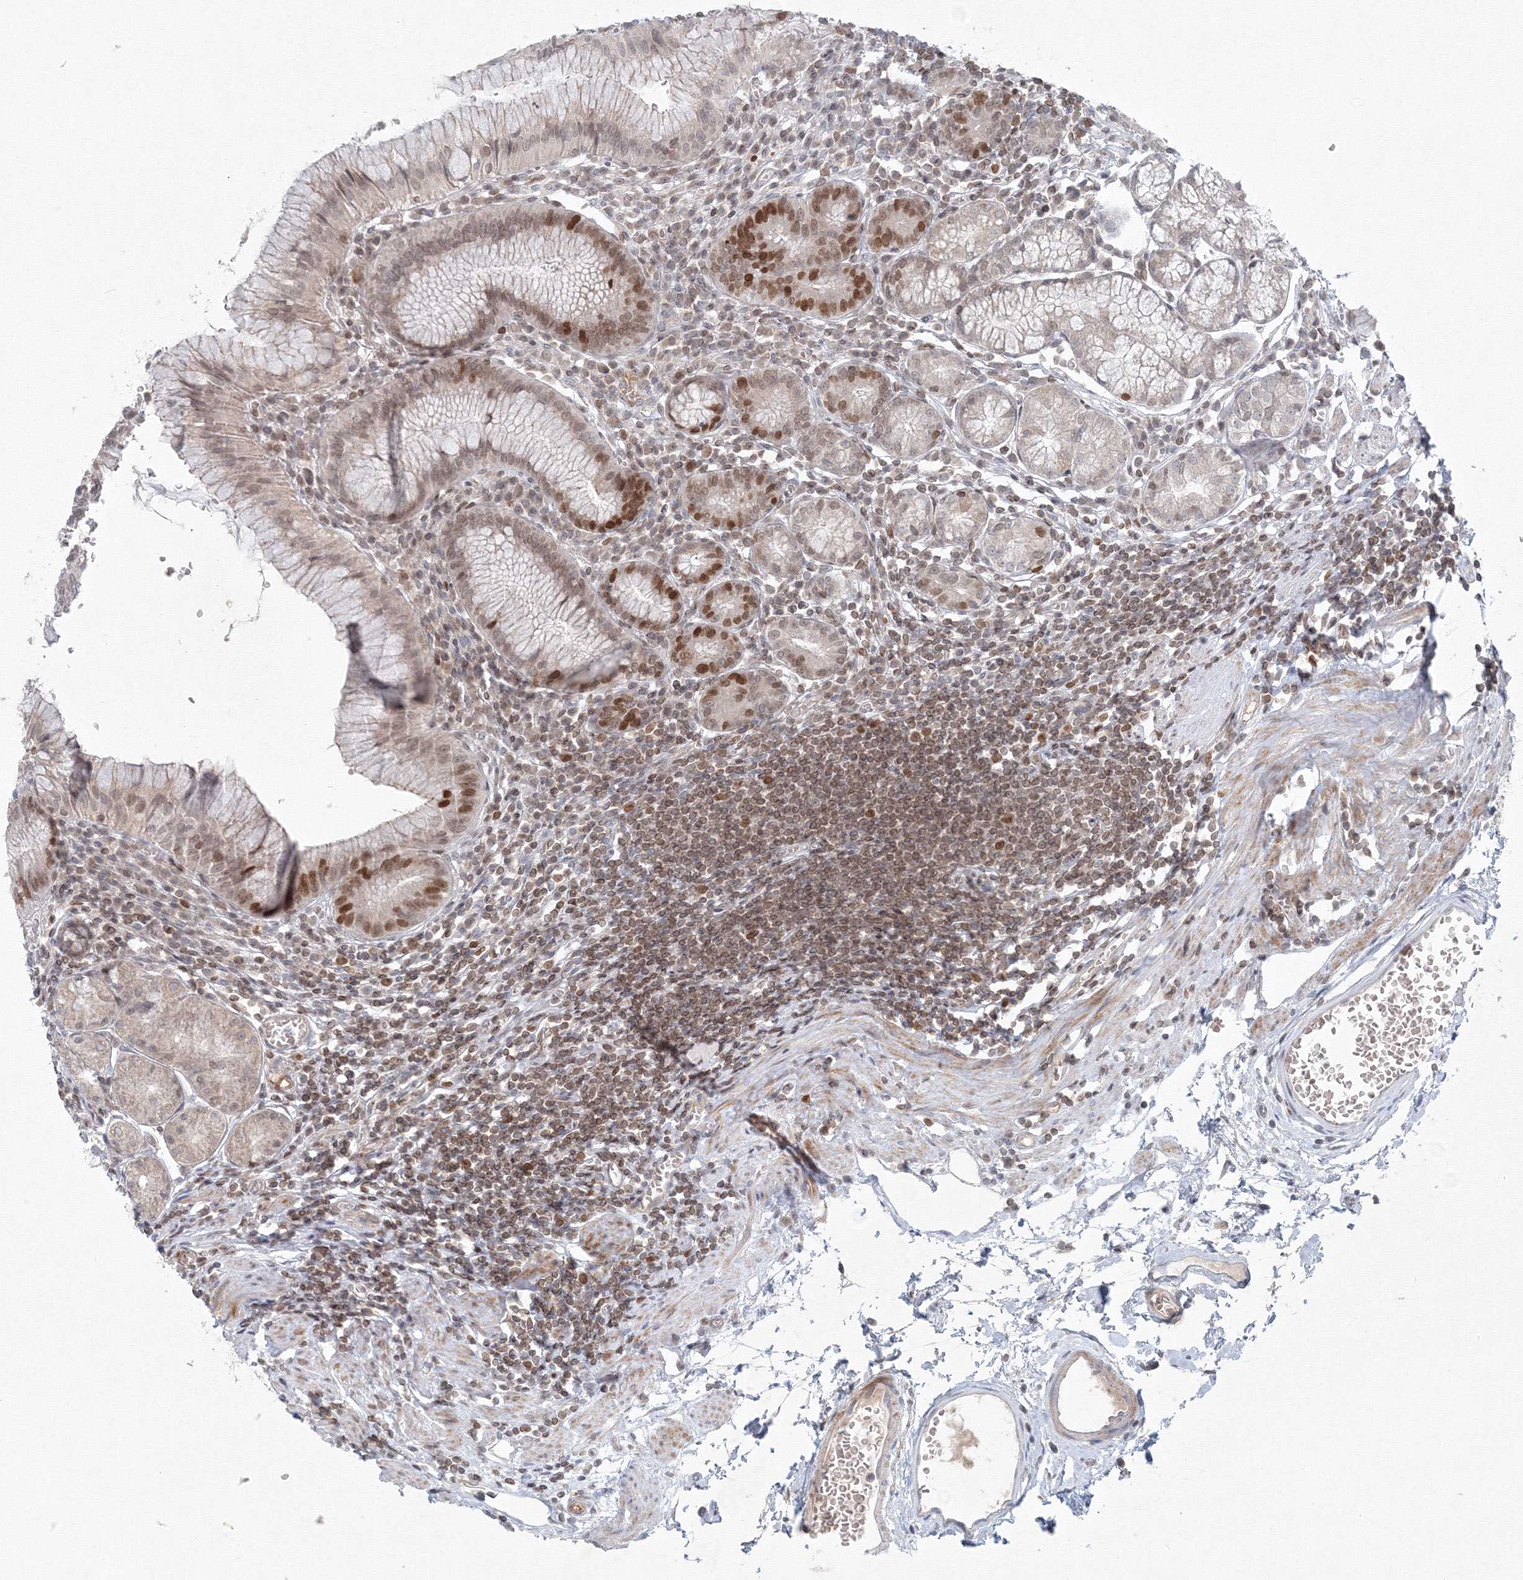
{"staining": {"intensity": "moderate", "quantity": "<25%", "location": "nuclear"}, "tissue": "stomach", "cell_type": "Glandular cells", "image_type": "normal", "snomed": [{"axis": "morphology", "description": "Normal tissue, NOS"}, {"axis": "topography", "description": "Stomach"}], "caption": "Protein analysis of normal stomach demonstrates moderate nuclear positivity in about <25% of glandular cells.", "gene": "KIF4A", "patient": {"sex": "male", "age": 55}}